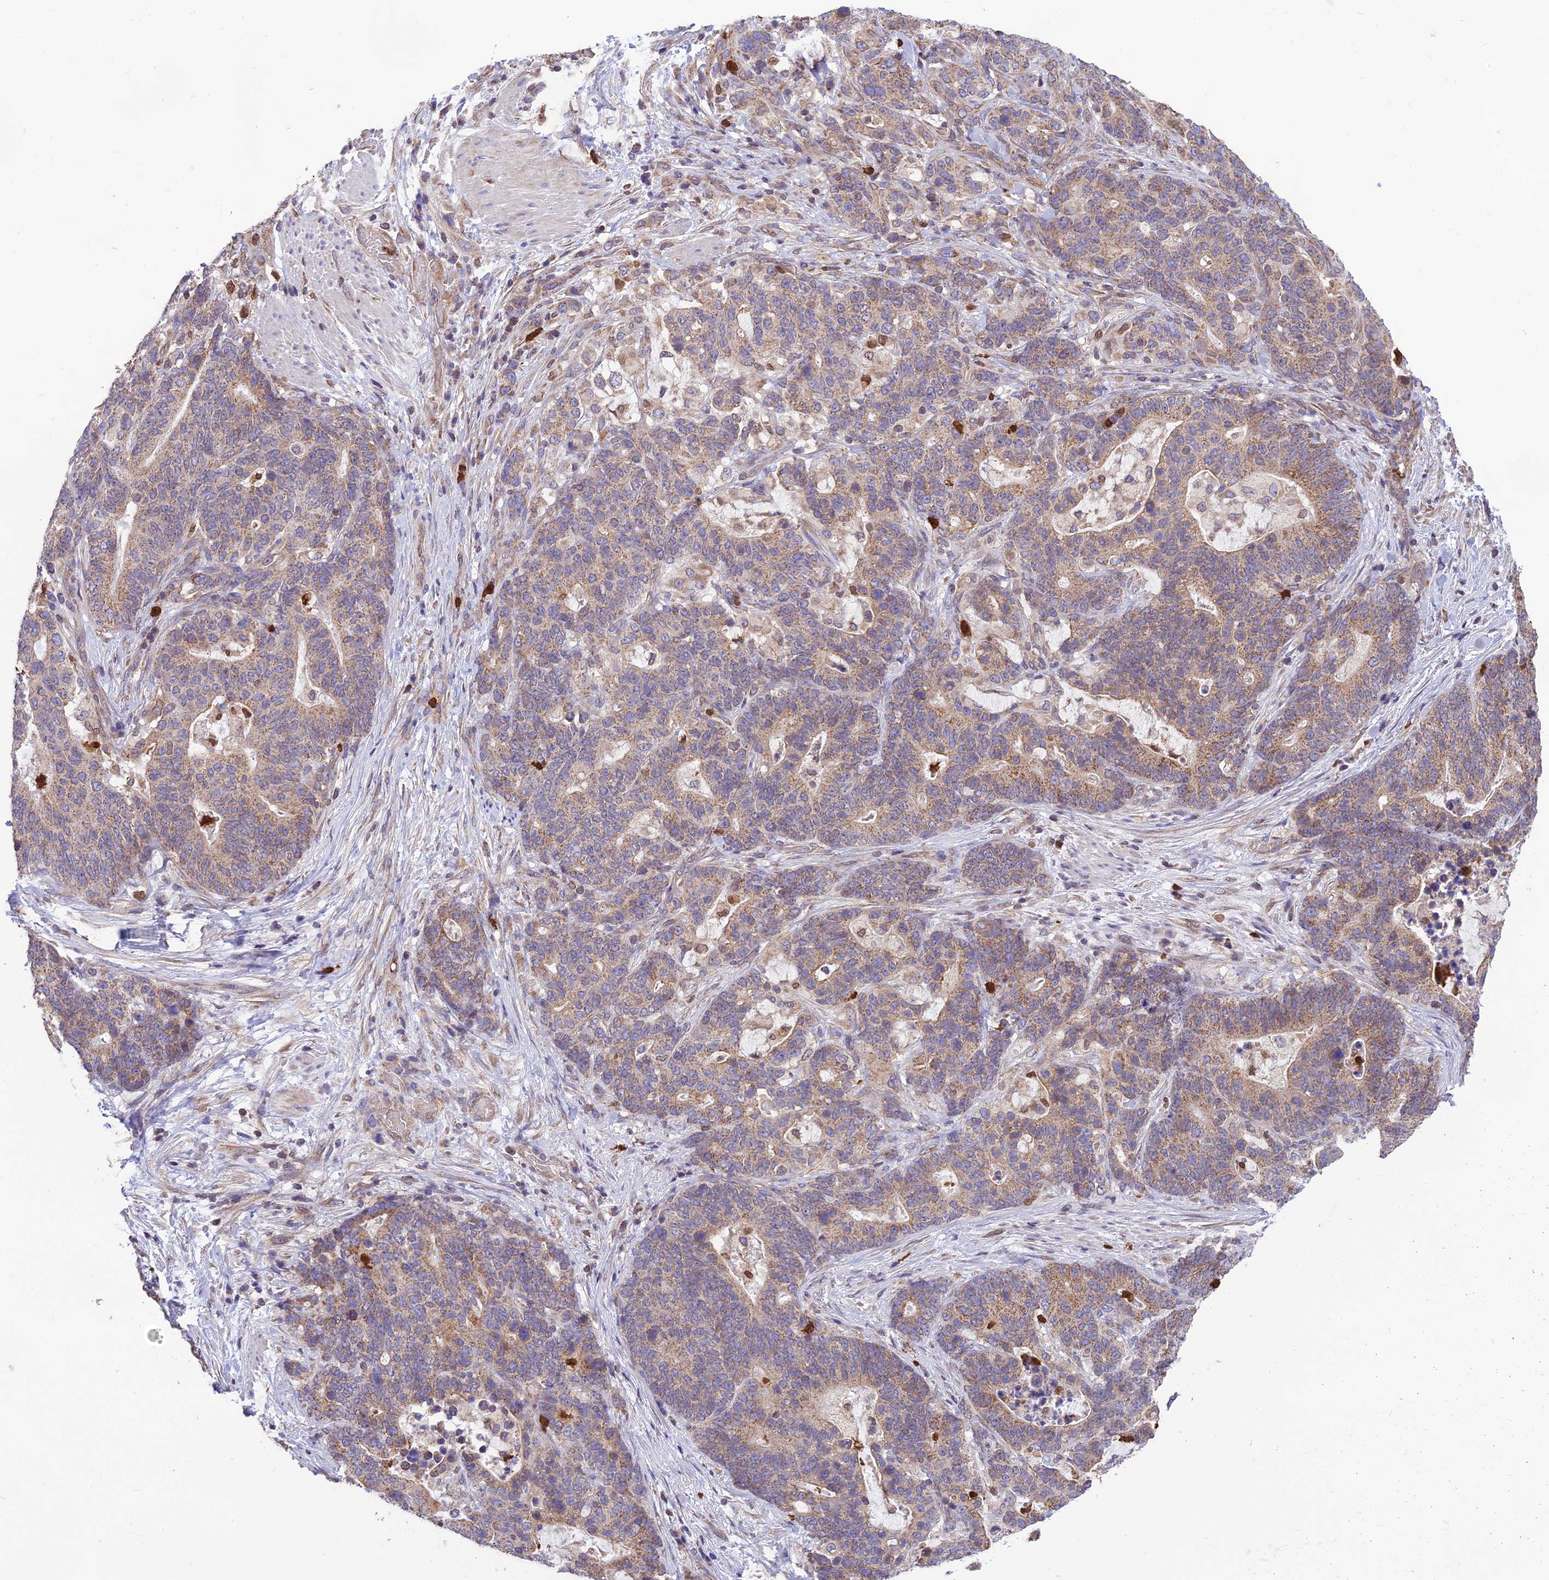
{"staining": {"intensity": "weak", "quantity": "25%-75%", "location": "cytoplasmic/membranous"}, "tissue": "stomach cancer", "cell_type": "Tumor cells", "image_type": "cancer", "snomed": [{"axis": "morphology", "description": "Normal tissue, NOS"}, {"axis": "morphology", "description": "Adenocarcinoma, NOS"}, {"axis": "topography", "description": "Stomach"}], "caption": "Stomach cancer (adenocarcinoma) was stained to show a protein in brown. There is low levels of weak cytoplasmic/membranous staining in approximately 25%-75% of tumor cells.", "gene": "PKHD1L1", "patient": {"sex": "female", "age": 64}}